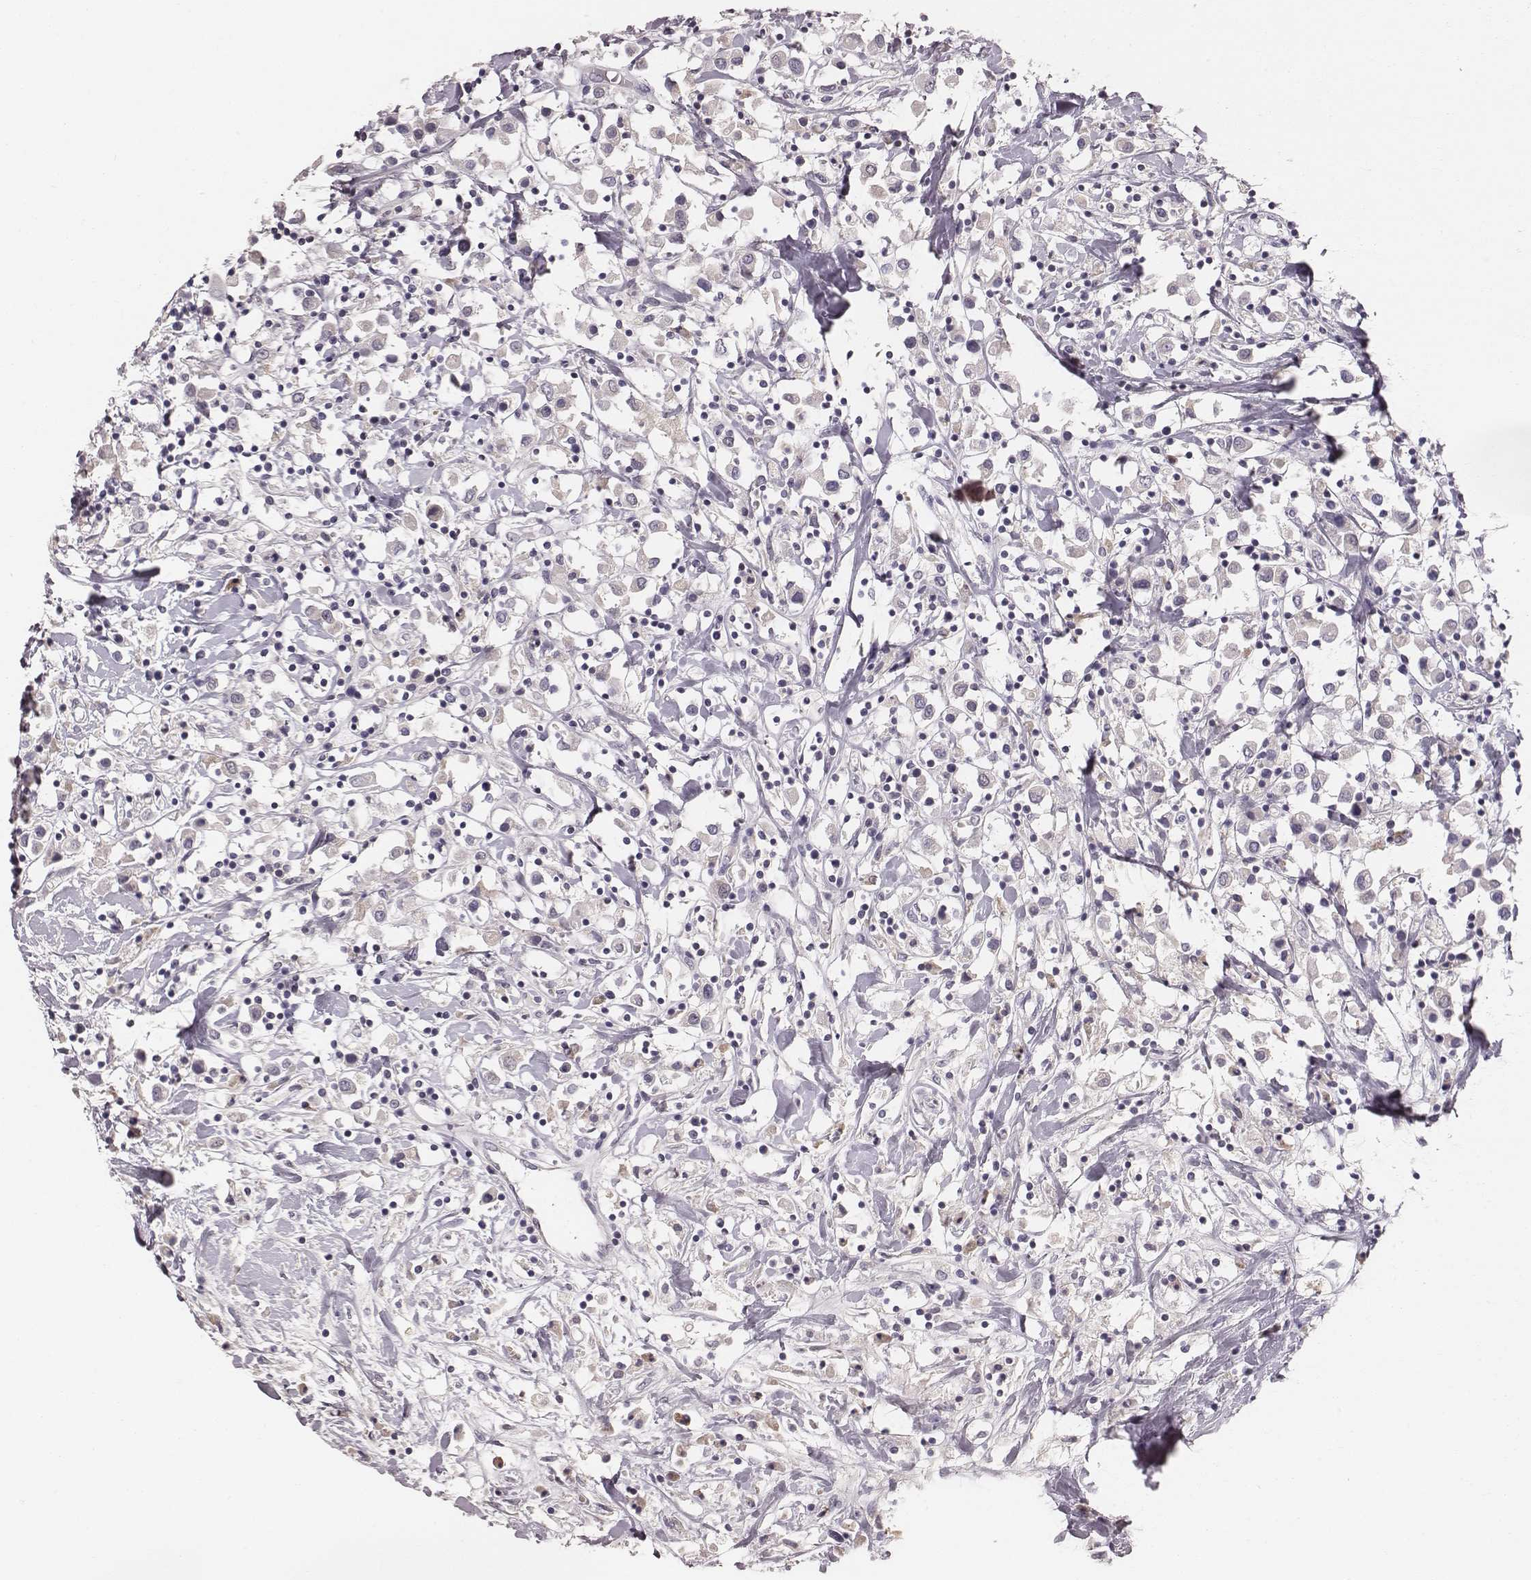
{"staining": {"intensity": "negative", "quantity": "none", "location": "none"}, "tissue": "breast cancer", "cell_type": "Tumor cells", "image_type": "cancer", "snomed": [{"axis": "morphology", "description": "Duct carcinoma"}, {"axis": "topography", "description": "Breast"}], "caption": "High power microscopy histopathology image of an immunohistochemistry histopathology image of breast cancer, revealing no significant expression in tumor cells.", "gene": "LY6K", "patient": {"sex": "female", "age": 61}}